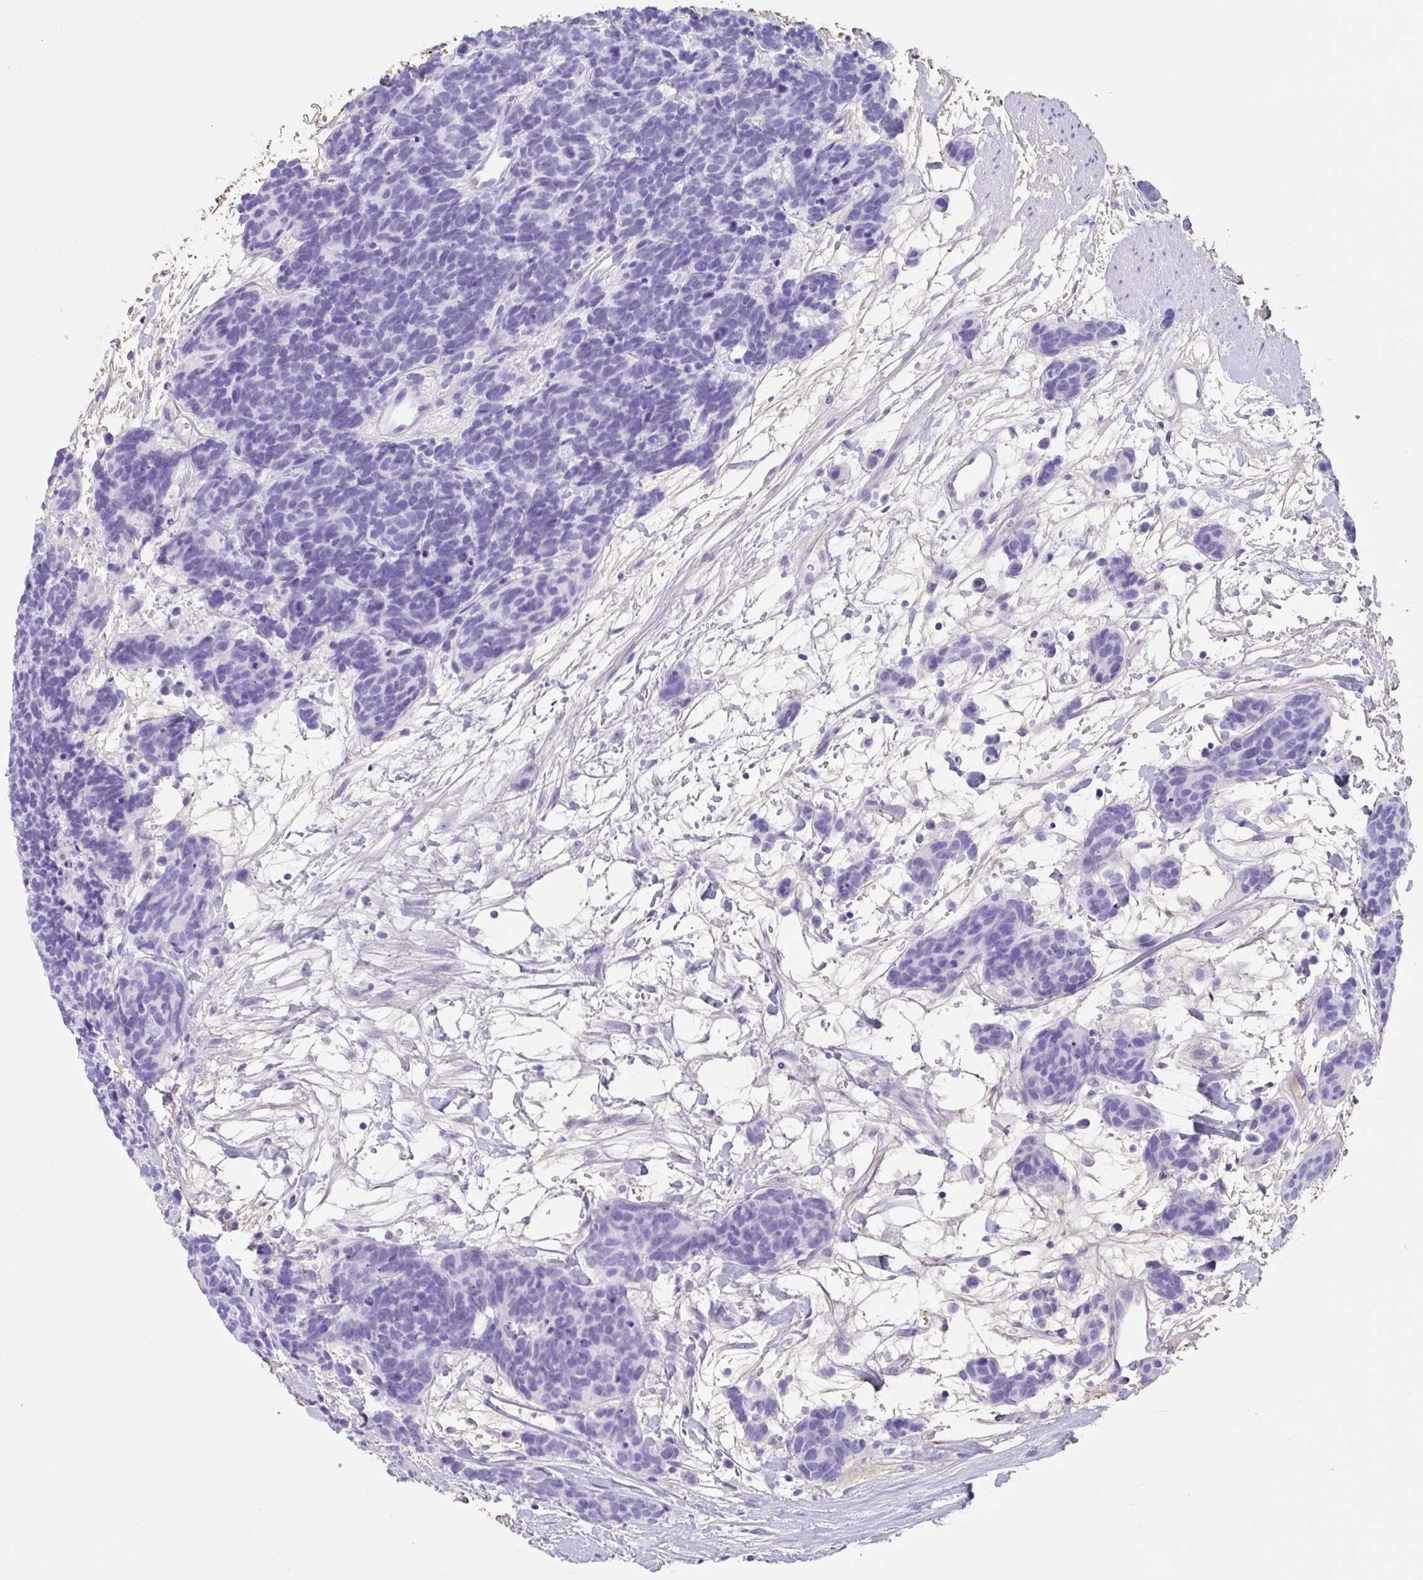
{"staining": {"intensity": "negative", "quantity": "none", "location": "none"}, "tissue": "carcinoid", "cell_type": "Tumor cells", "image_type": "cancer", "snomed": [{"axis": "morphology", "description": "Carcinoma, NOS"}, {"axis": "morphology", "description": "Carcinoid, malignant, NOS"}, {"axis": "topography", "description": "Prostate"}], "caption": "IHC of human carcinoid (malignant) shows no staining in tumor cells.", "gene": "HOXC12", "patient": {"sex": "male", "age": 57}}